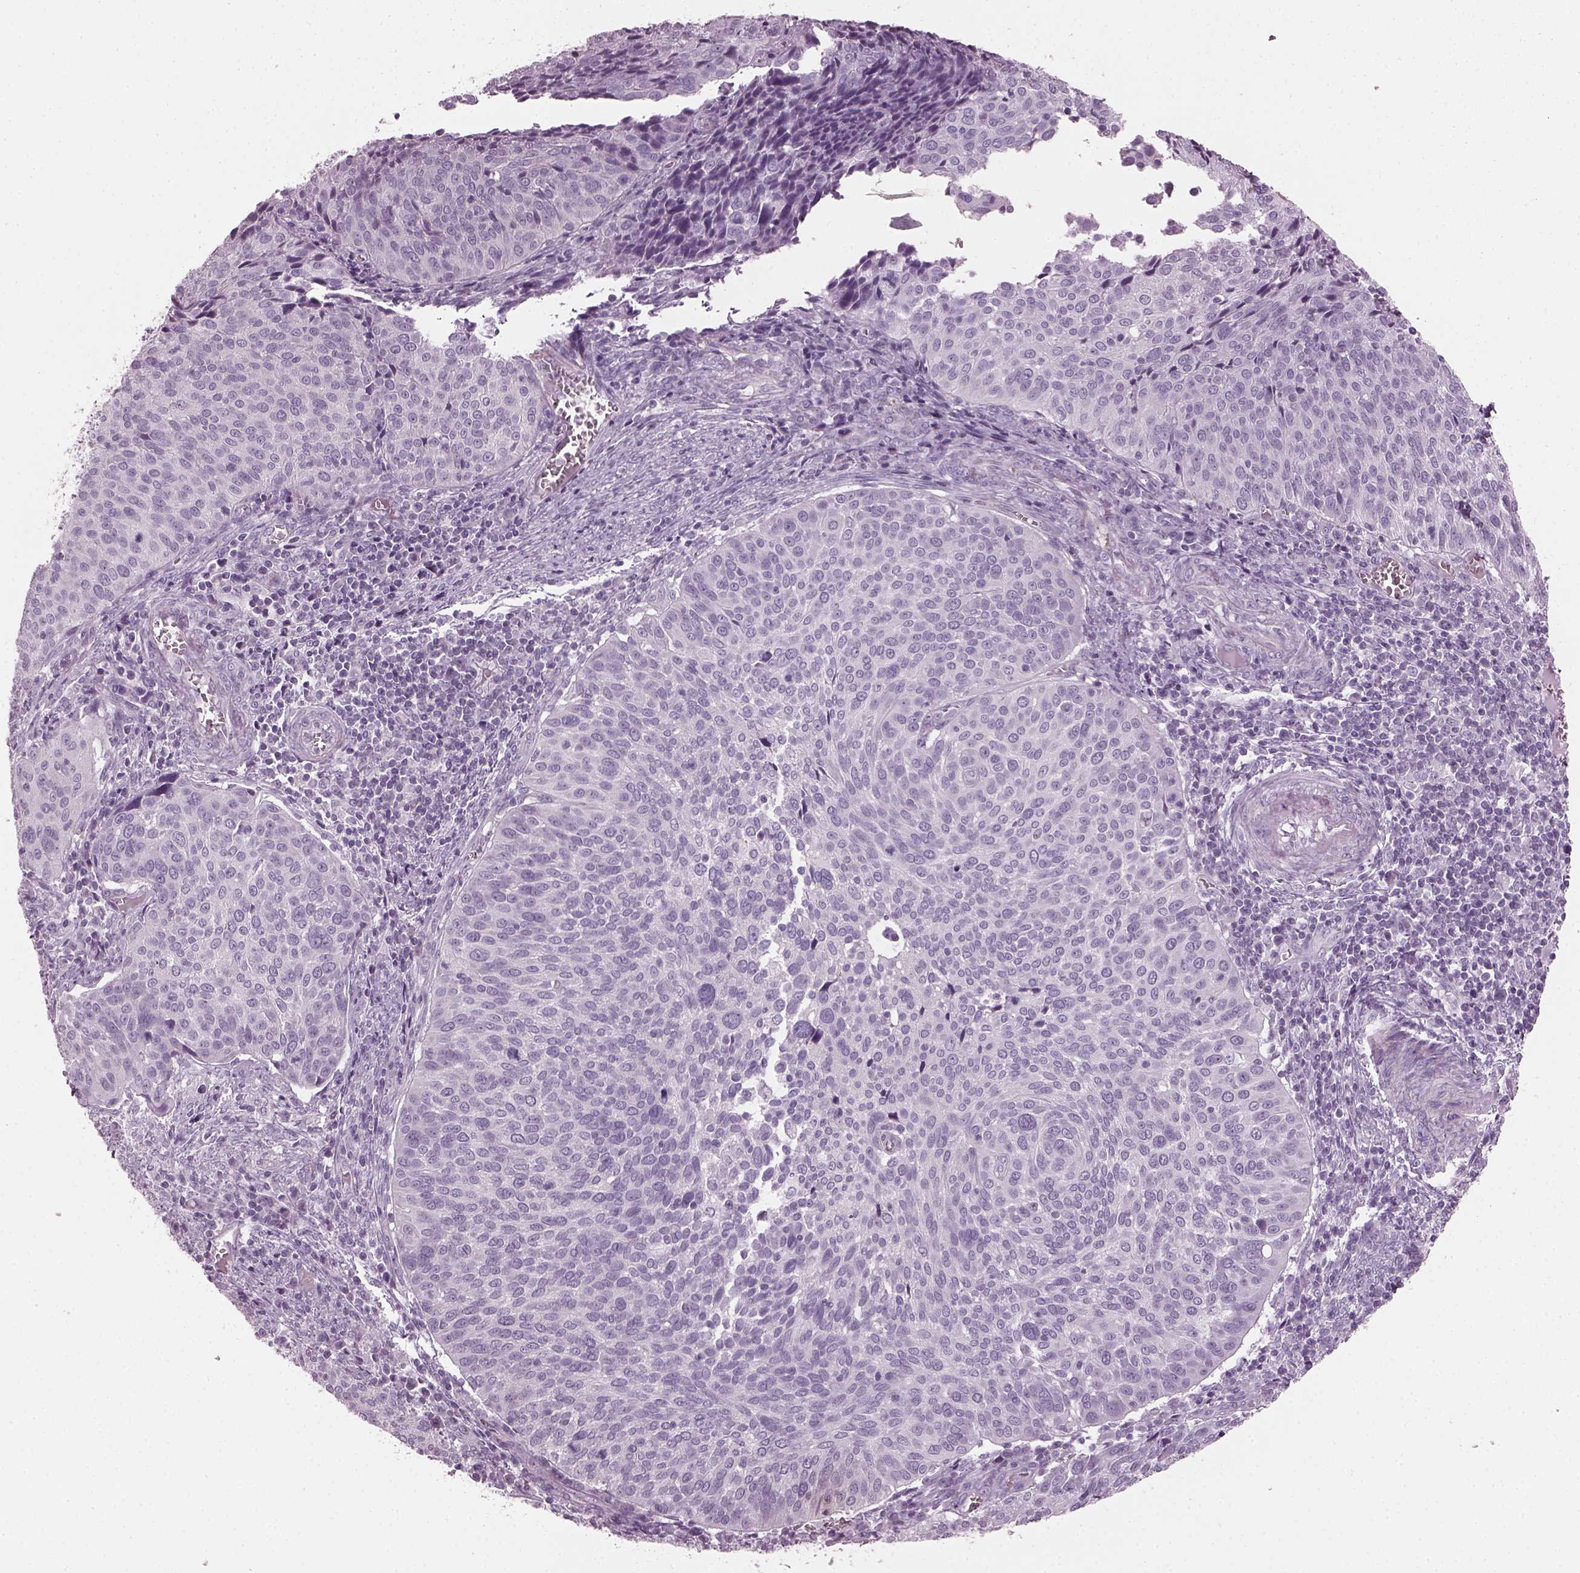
{"staining": {"intensity": "negative", "quantity": "none", "location": "none"}, "tissue": "cervical cancer", "cell_type": "Tumor cells", "image_type": "cancer", "snomed": [{"axis": "morphology", "description": "Squamous cell carcinoma, NOS"}, {"axis": "topography", "description": "Cervix"}], "caption": "IHC photomicrograph of human cervical cancer stained for a protein (brown), which shows no expression in tumor cells.", "gene": "PDC", "patient": {"sex": "female", "age": 39}}